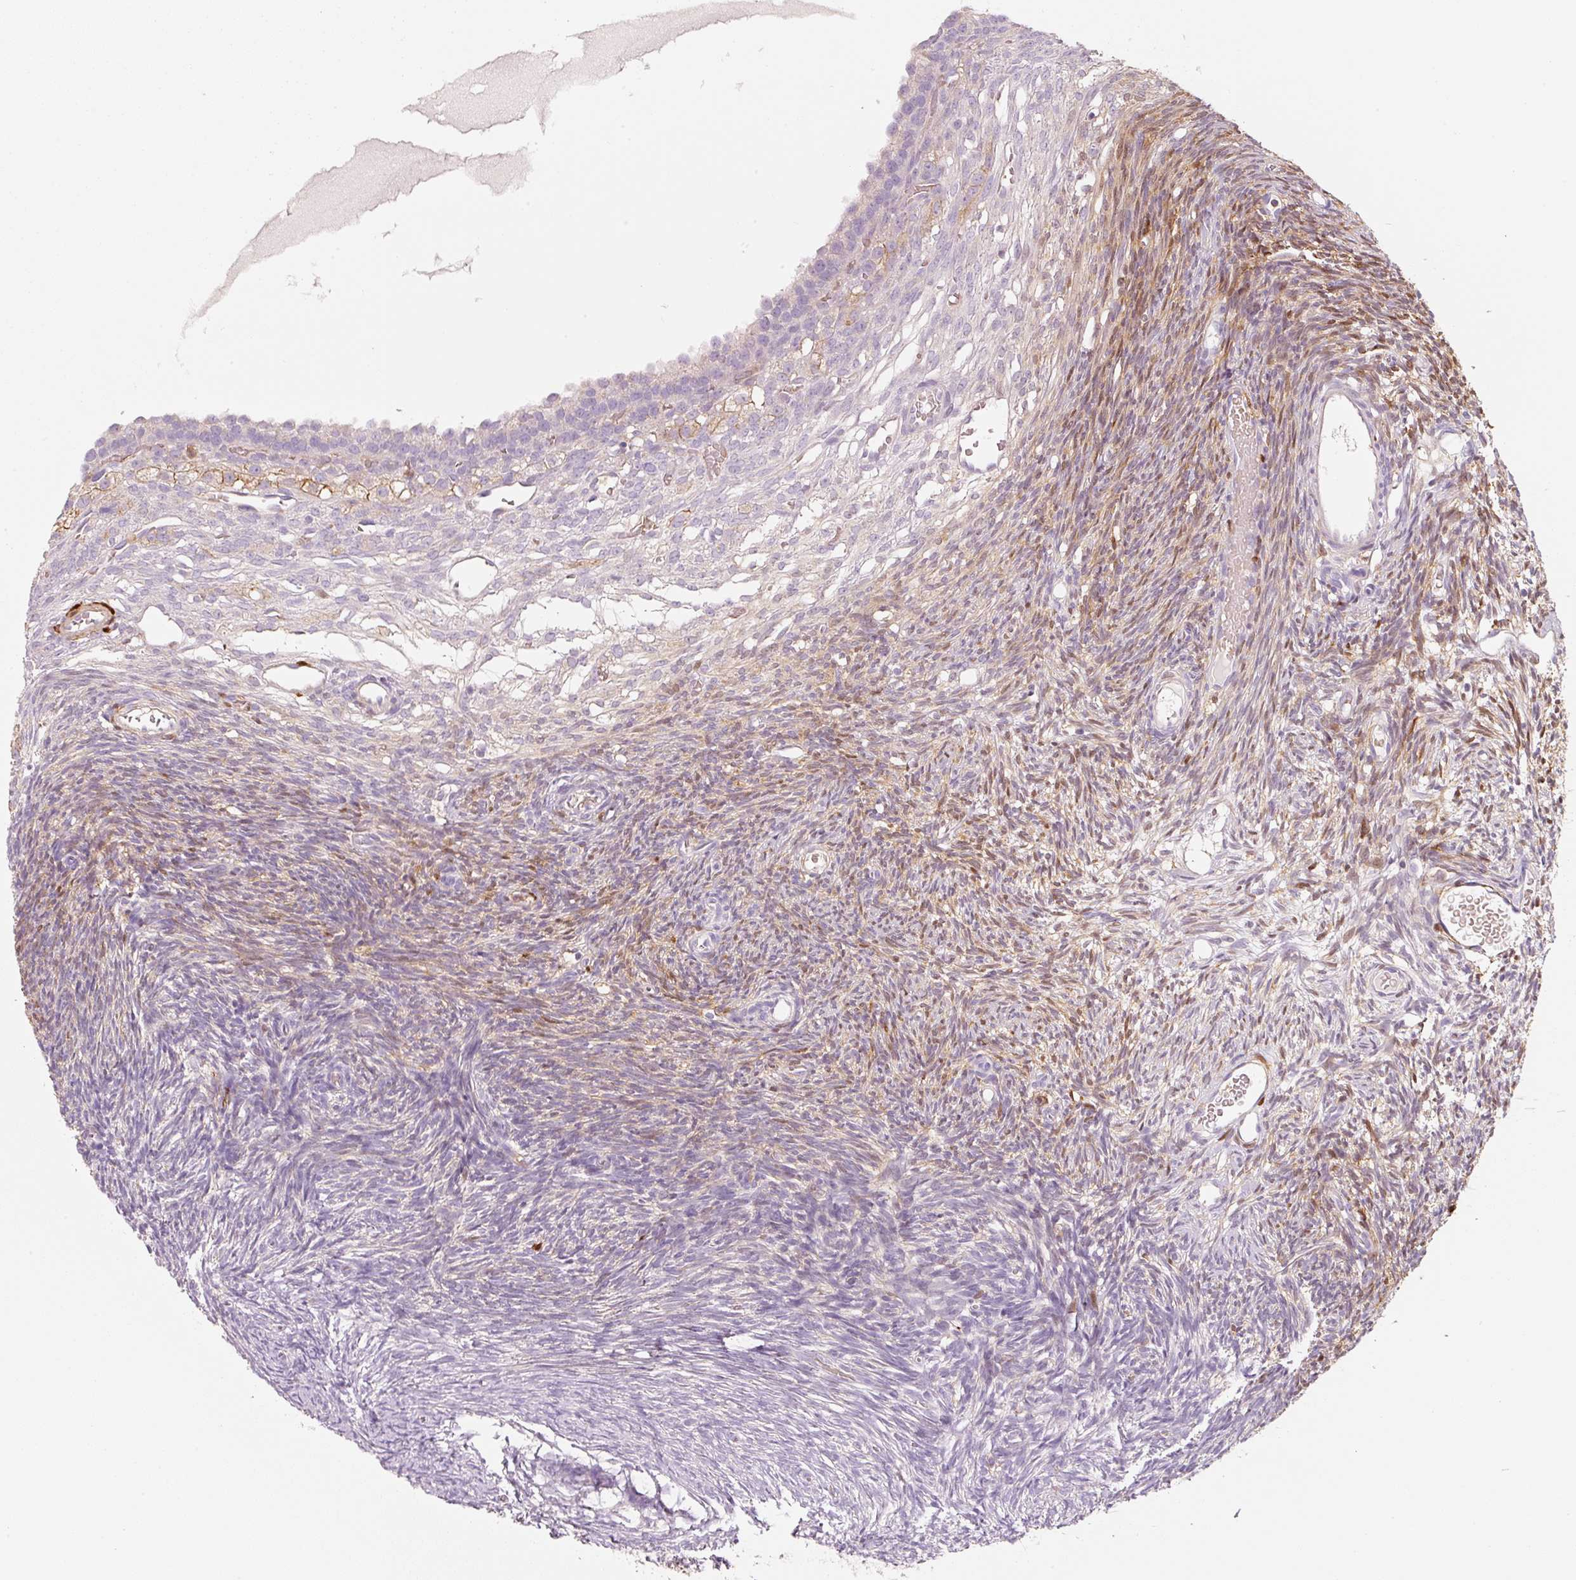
{"staining": {"intensity": "strong", "quantity": "<25%", "location": "cytoplasmic/membranous"}, "tissue": "ovary", "cell_type": "Ovarian stroma cells", "image_type": "normal", "snomed": [{"axis": "morphology", "description": "Normal tissue, NOS"}, {"axis": "topography", "description": "Ovary"}], "caption": "High-magnification brightfield microscopy of benign ovary stained with DAB (3,3'-diaminobenzidine) (brown) and counterstained with hematoxylin (blue). ovarian stroma cells exhibit strong cytoplasmic/membranous positivity is appreciated in about<25% of cells.", "gene": "IQGAP2", "patient": {"sex": "female", "age": 39}}